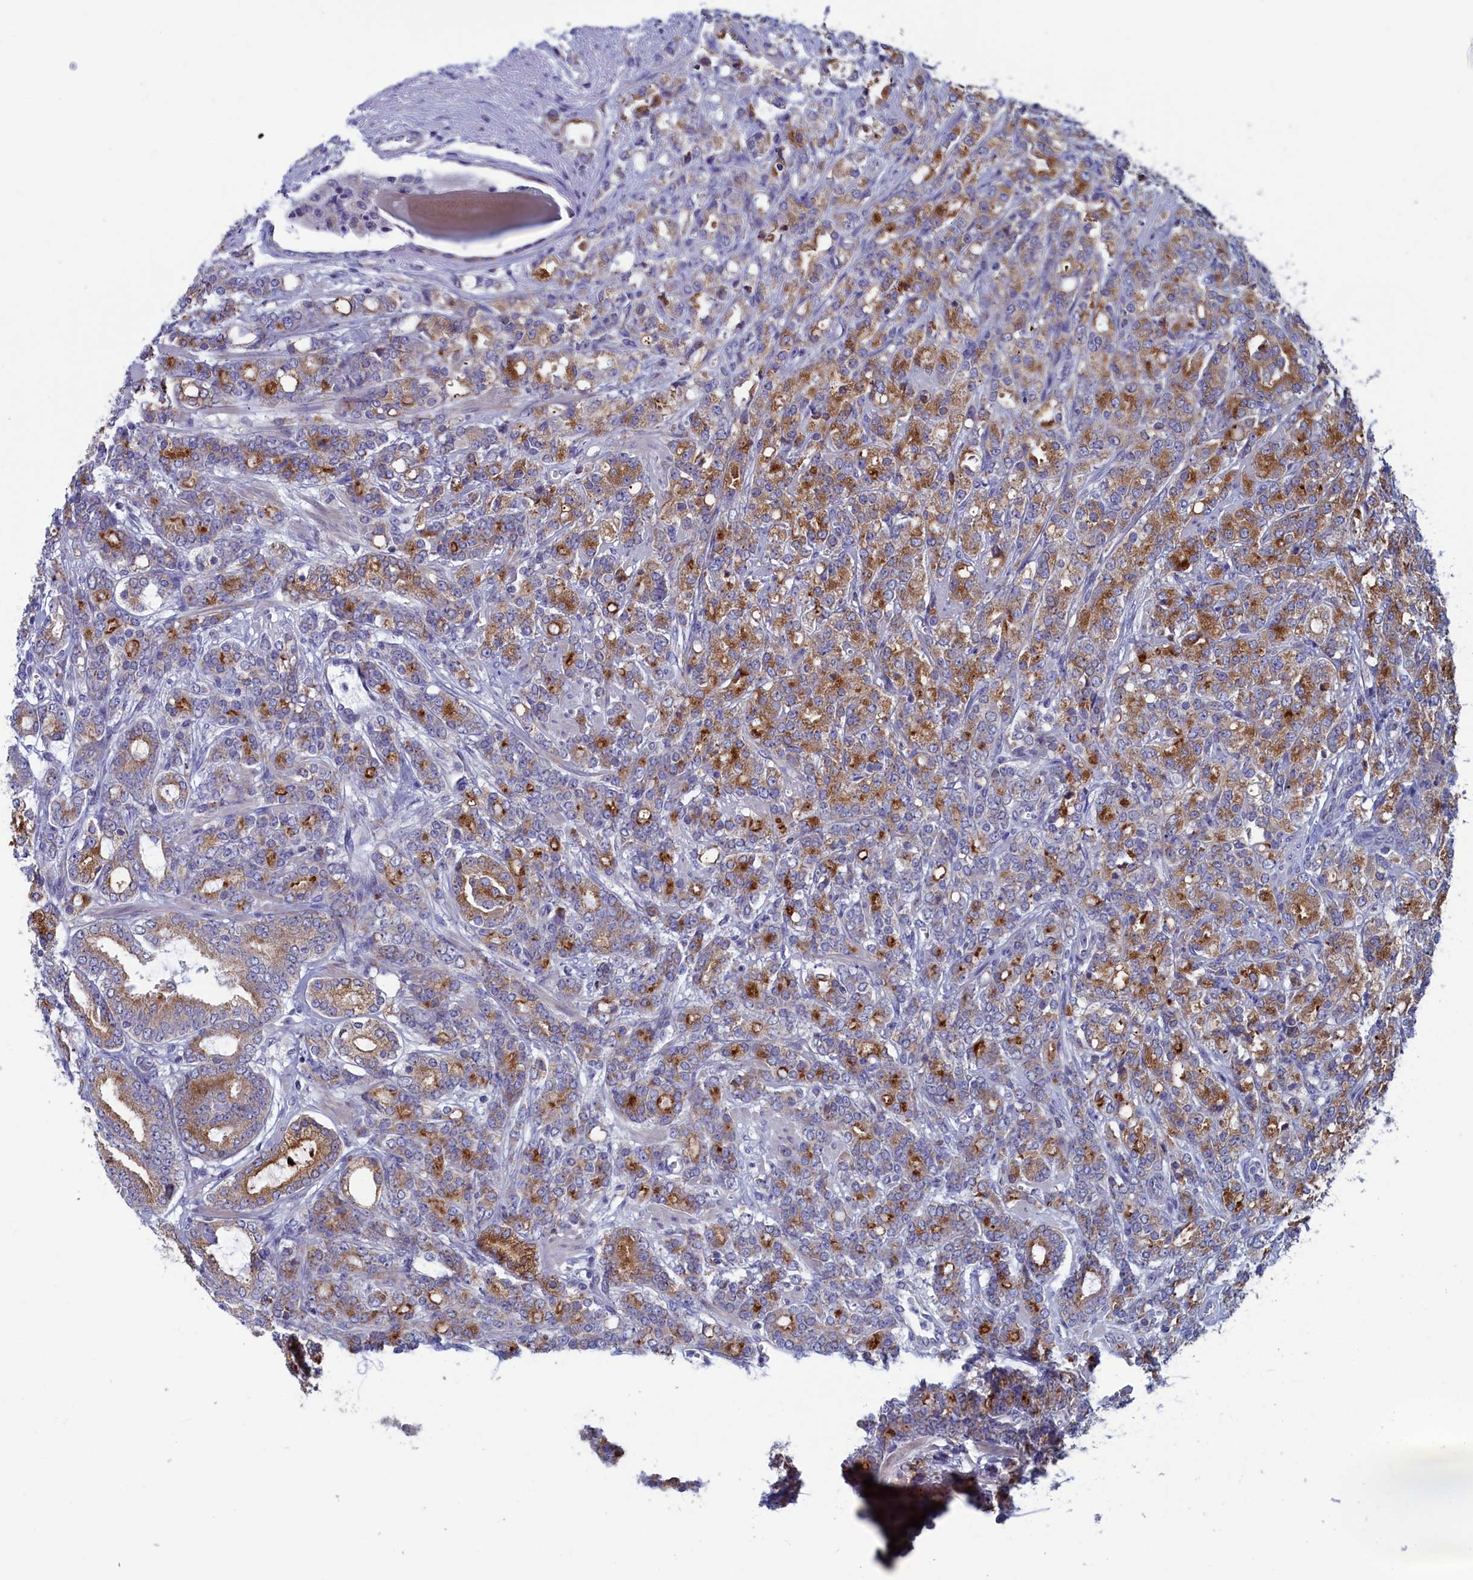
{"staining": {"intensity": "moderate", "quantity": ">75%", "location": "cytoplasmic/membranous"}, "tissue": "prostate cancer", "cell_type": "Tumor cells", "image_type": "cancer", "snomed": [{"axis": "morphology", "description": "Adenocarcinoma, High grade"}, {"axis": "topography", "description": "Prostate"}], "caption": "There is medium levels of moderate cytoplasmic/membranous staining in tumor cells of prostate adenocarcinoma (high-grade), as demonstrated by immunohistochemical staining (brown color).", "gene": "NIBAN3", "patient": {"sex": "male", "age": 62}}